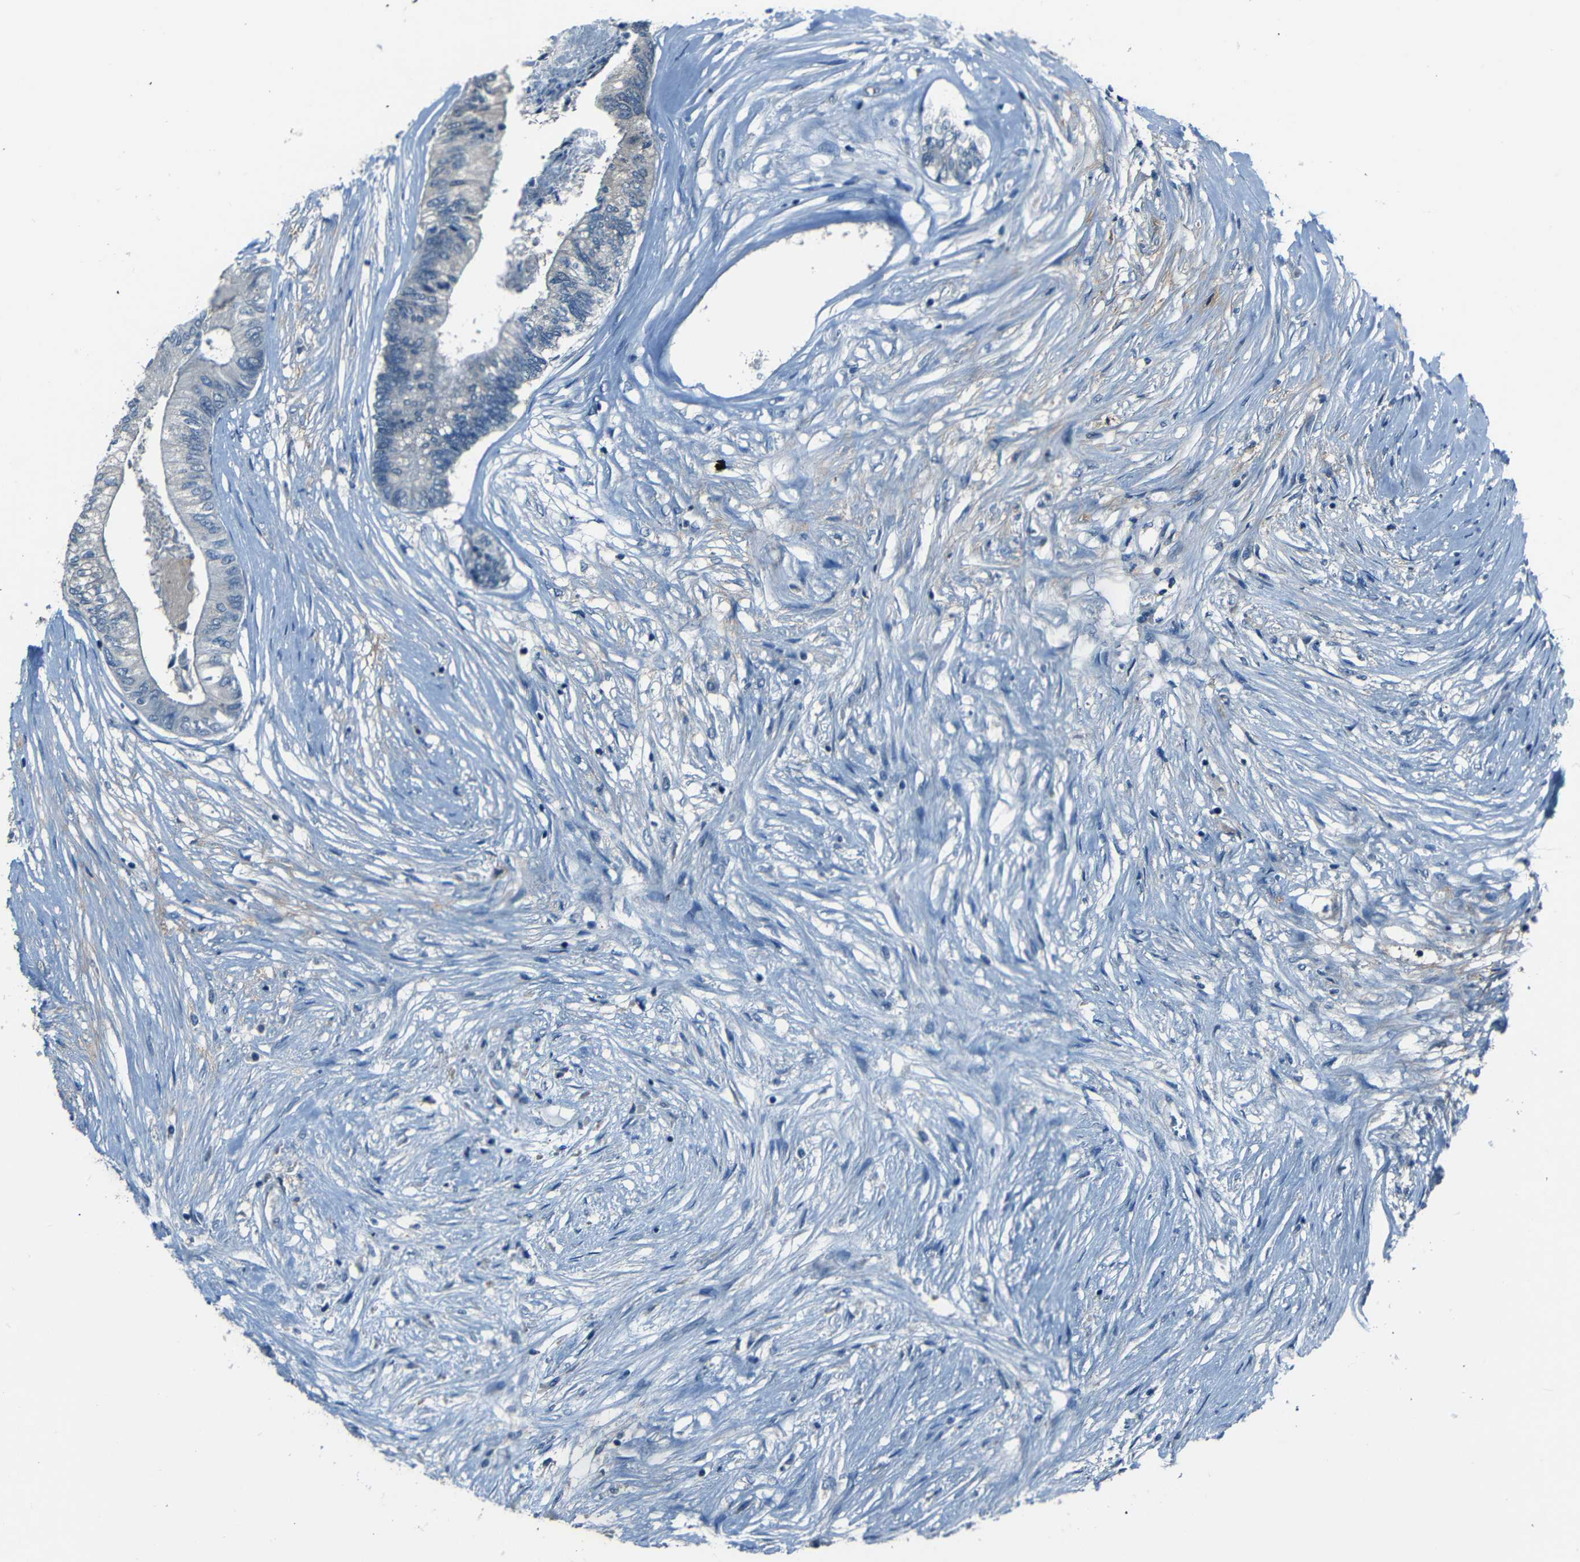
{"staining": {"intensity": "negative", "quantity": "none", "location": "none"}, "tissue": "colorectal cancer", "cell_type": "Tumor cells", "image_type": "cancer", "snomed": [{"axis": "morphology", "description": "Adenocarcinoma, NOS"}, {"axis": "topography", "description": "Rectum"}], "caption": "Micrograph shows no protein expression in tumor cells of colorectal adenocarcinoma tissue.", "gene": "SLA", "patient": {"sex": "male", "age": 63}}